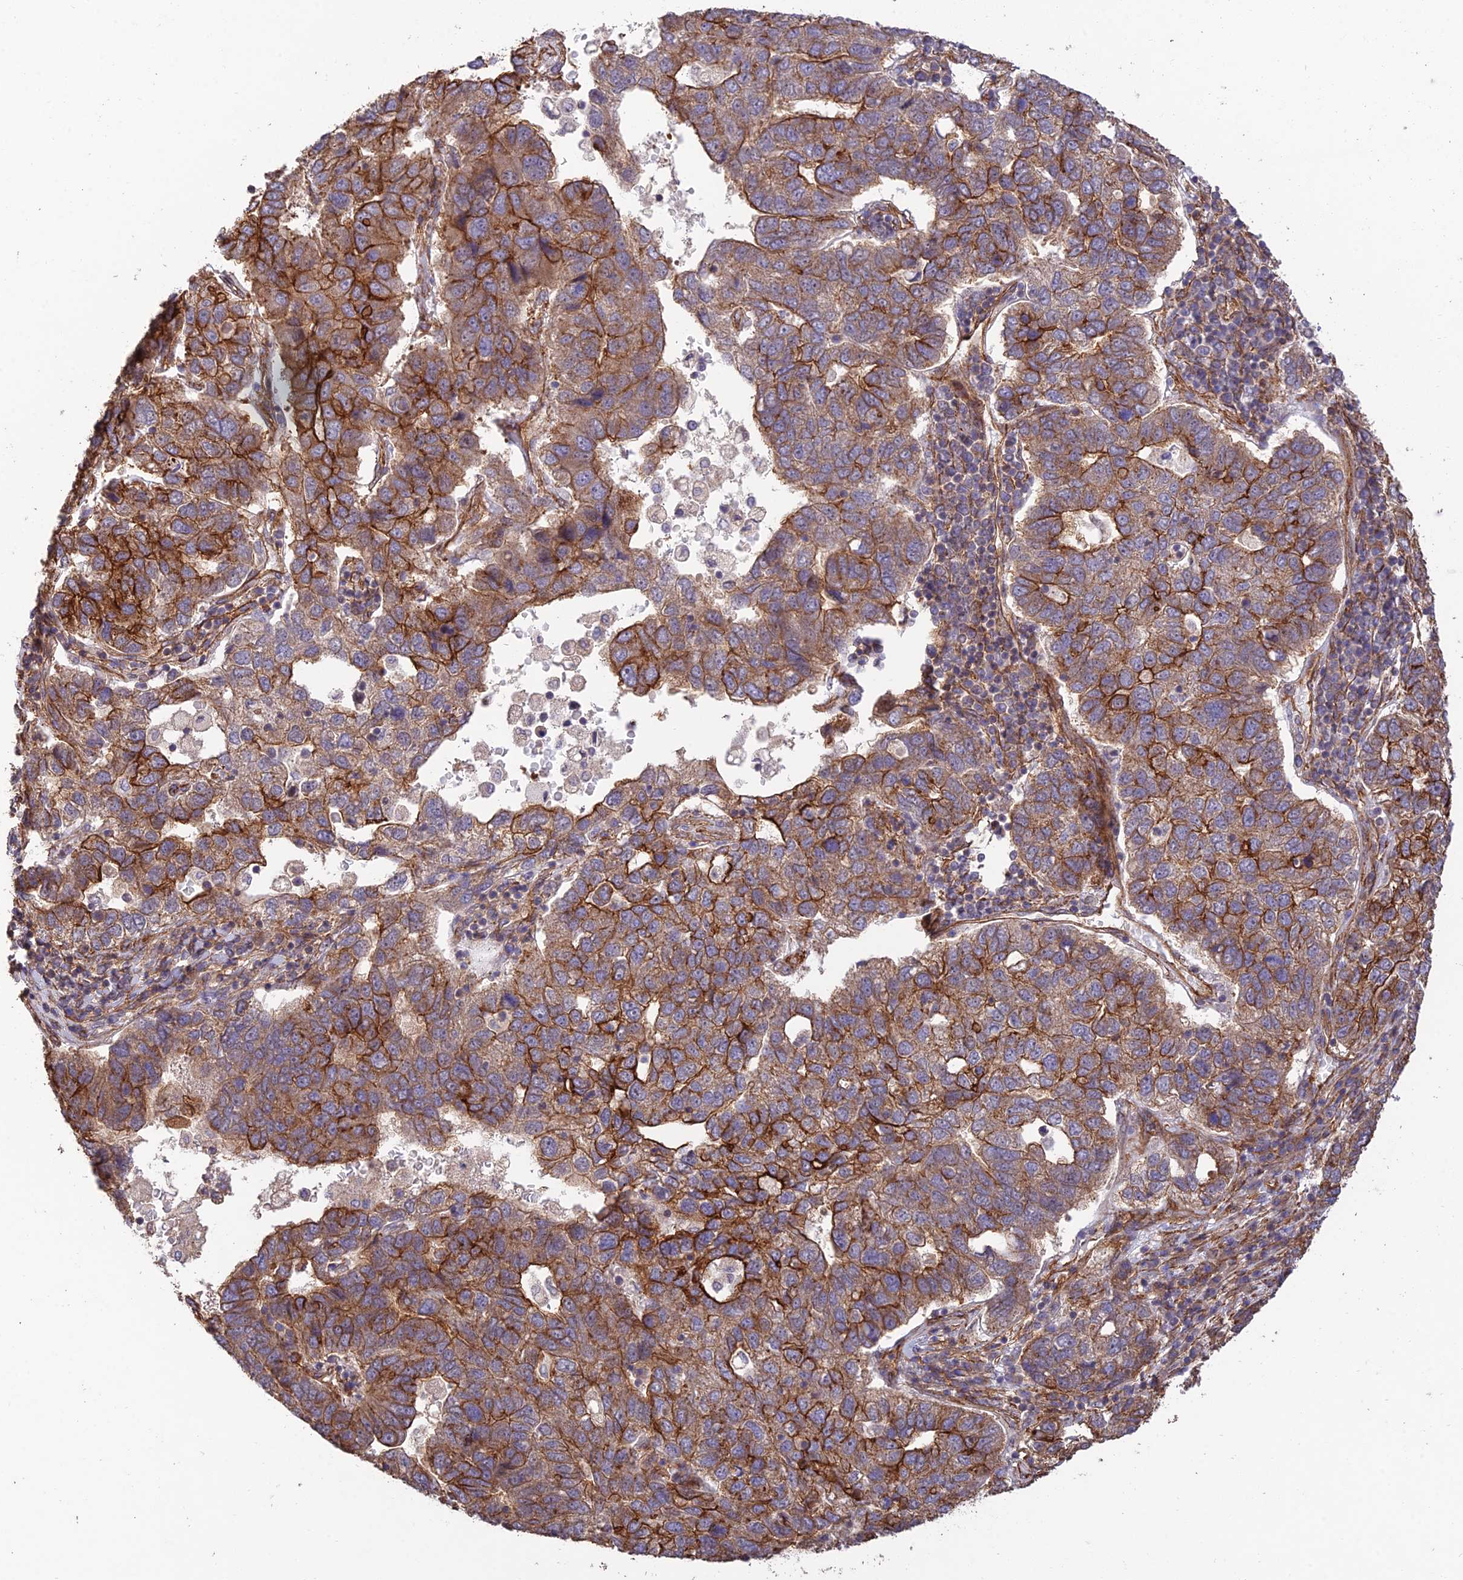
{"staining": {"intensity": "strong", "quantity": "25%-75%", "location": "cytoplasmic/membranous"}, "tissue": "pancreatic cancer", "cell_type": "Tumor cells", "image_type": "cancer", "snomed": [{"axis": "morphology", "description": "Adenocarcinoma, NOS"}, {"axis": "topography", "description": "Pancreas"}], "caption": "Immunohistochemical staining of adenocarcinoma (pancreatic) exhibits strong cytoplasmic/membranous protein positivity in about 25%-75% of tumor cells.", "gene": "HOMER2", "patient": {"sex": "female", "age": 61}}